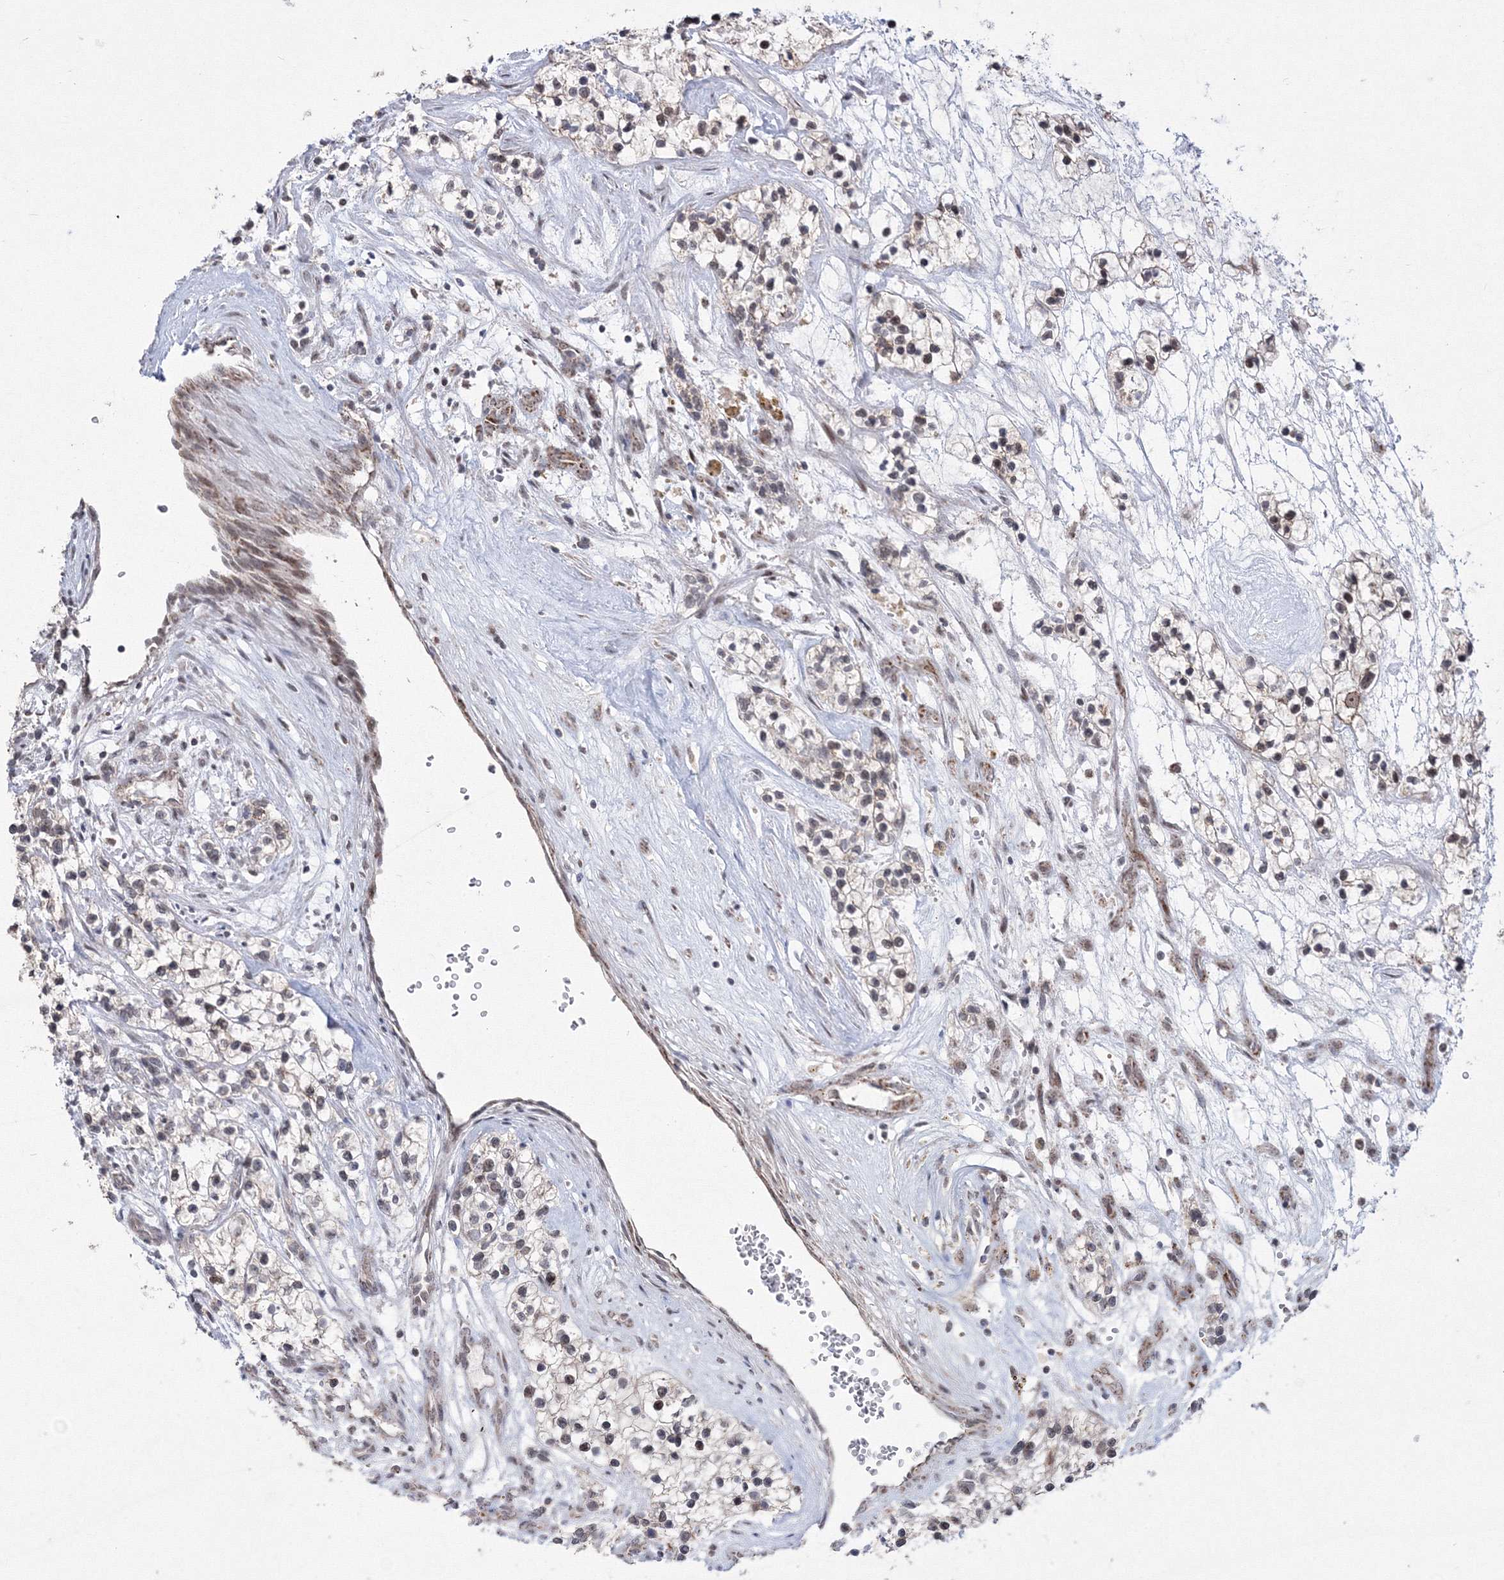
{"staining": {"intensity": "weak", "quantity": "<25%", "location": "nuclear"}, "tissue": "renal cancer", "cell_type": "Tumor cells", "image_type": "cancer", "snomed": [{"axis": "morphology", "description": "Adenocarcinoma, NOS"}, {"axis": "topography", "description": "Kidney"}], "caption": "Tumor cells are negative for protein expression in human adenocarcinoma (renal).", "gene": "GRSF1", "patient": {"sex": "female", "age": 57}}